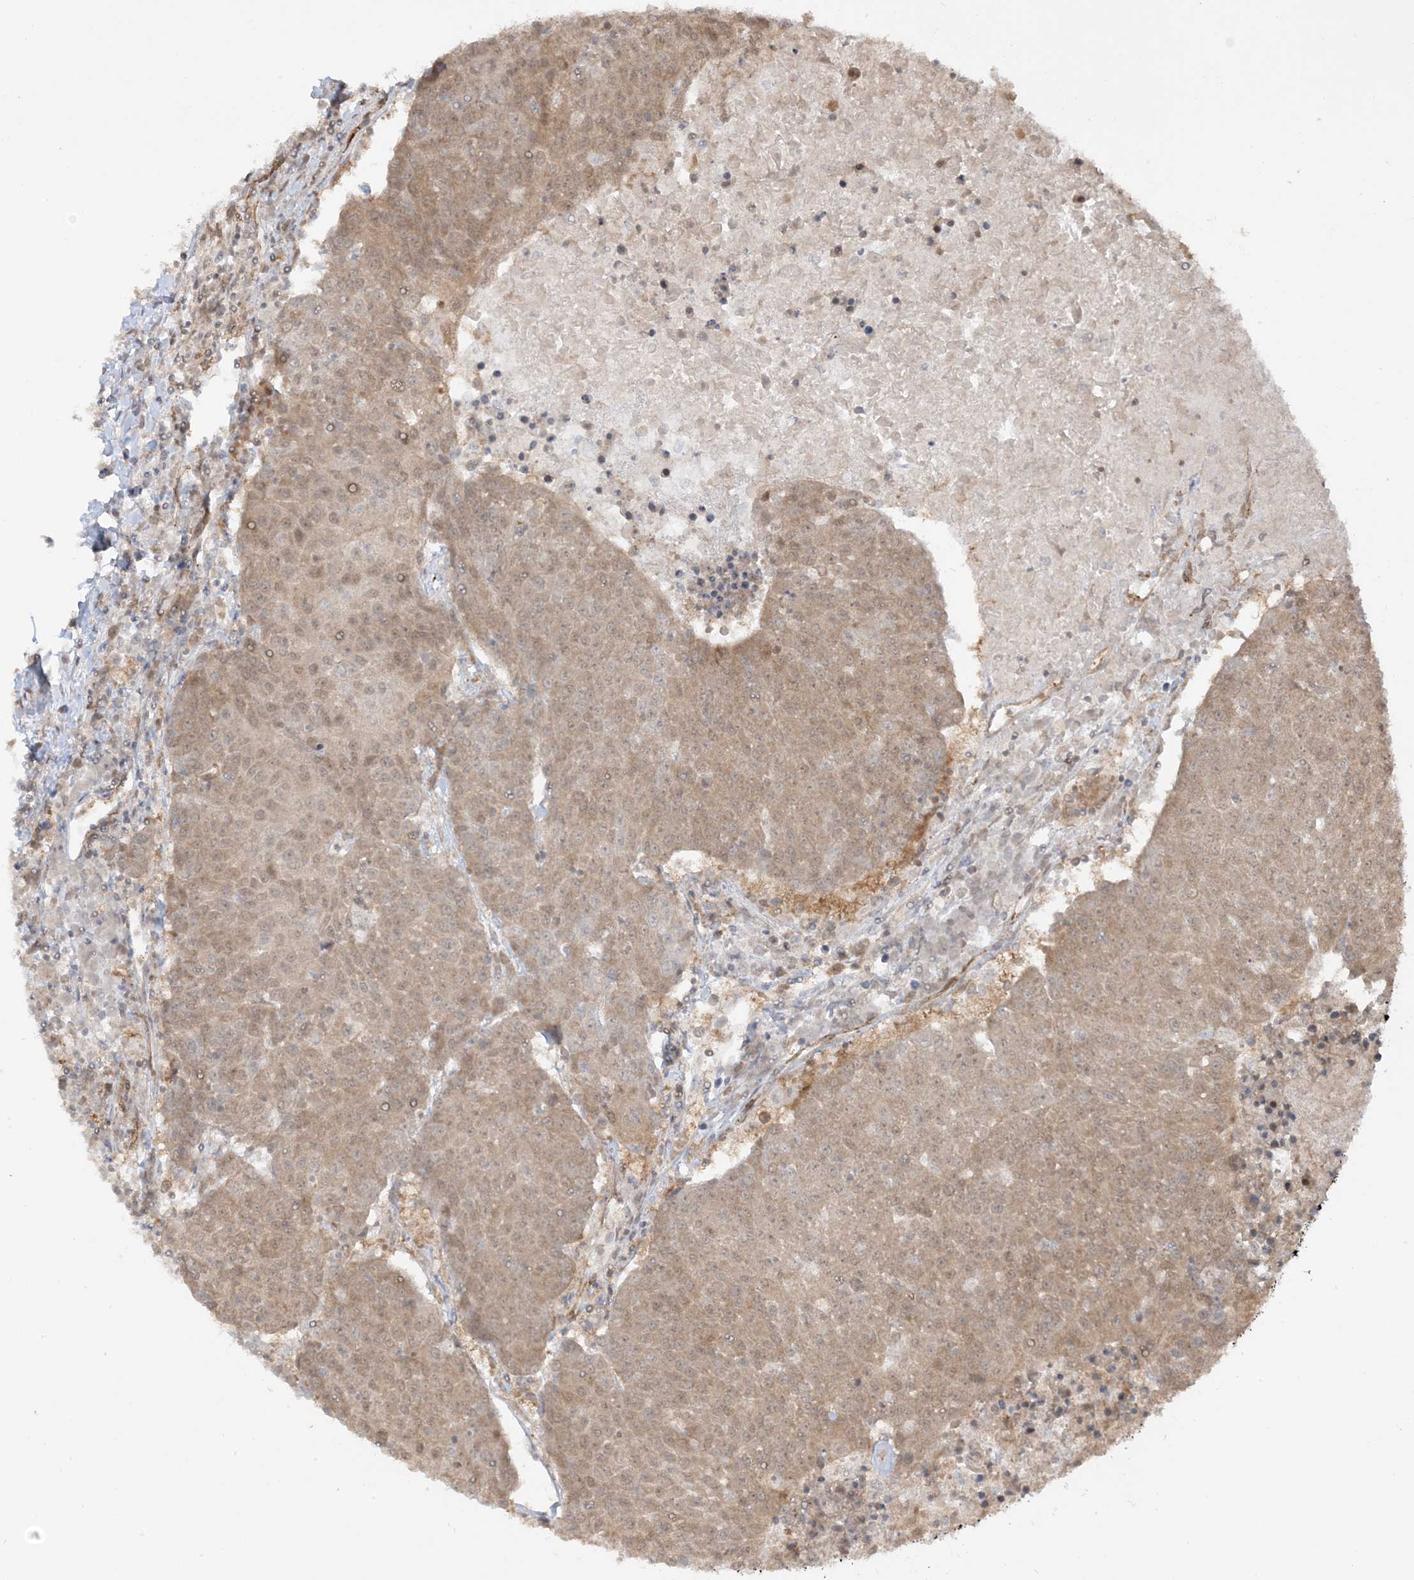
{"staining": {"intensity": "moderate", "quantity": ">75%", "location": "cytoplasmic/membranous,nuclear"}, "tissue": "urothelial cancer", "cell_type": "Tumor cells", "image_type": "cancer", "snomed": [{"axis": "morphology", "description": "Urothelial carcinoma, High grade"}, {"axis": "topography", "description": "Urinary bladder"}], "caption": "Protein staining of urothelial cancer tissue reveals moderate cytoplasmic/membranous and nuclear positivity in approximately >75% of tumor cells.", "gene": "TBCC", "patient": {"sex": "female", "age": 85}}